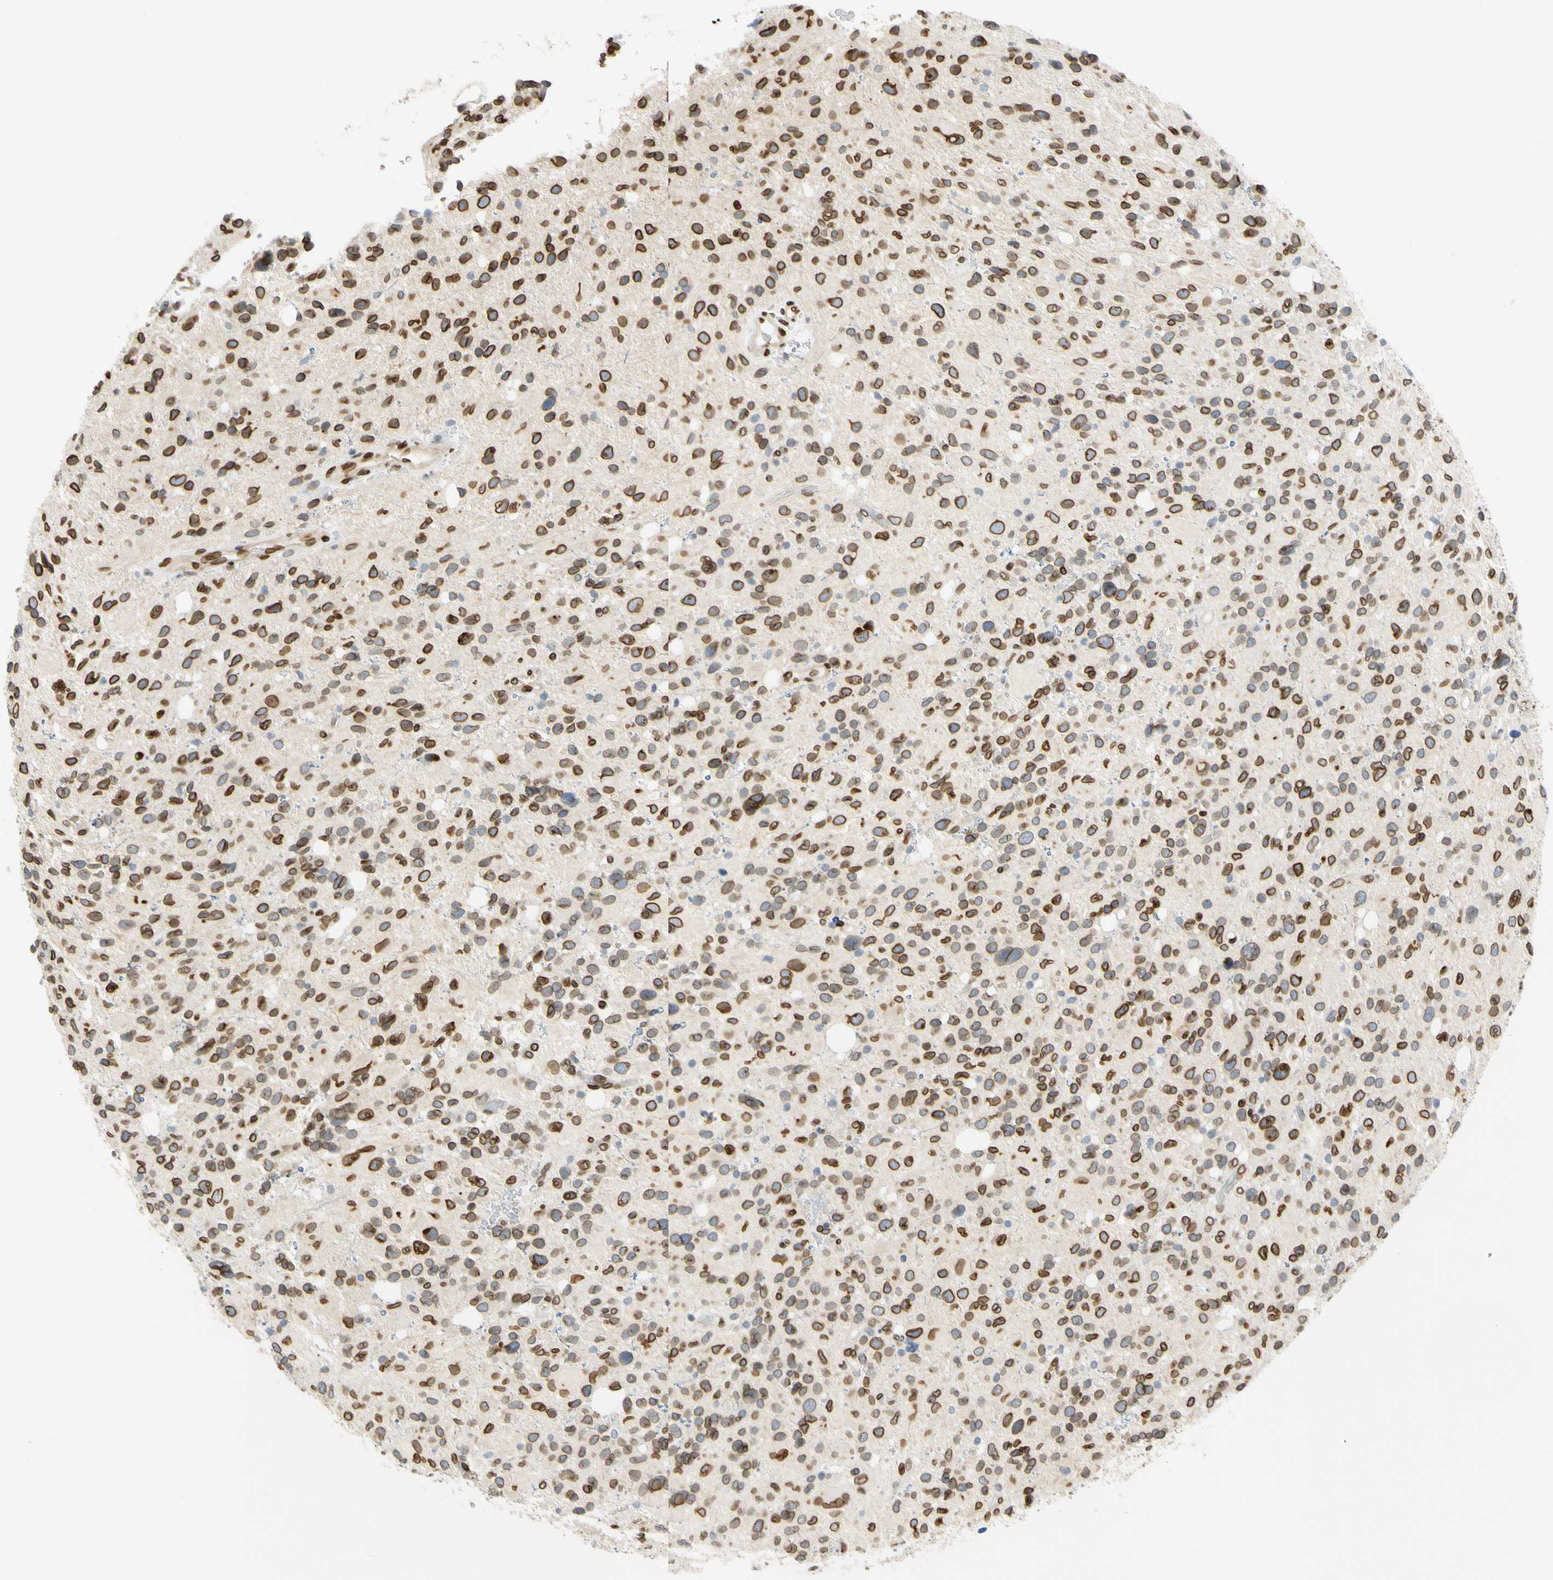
{"staining": {"intensity": "strong", "quantity": ">75%", "location": "cytoplasmic/membranous,nuclear"}, "tissue": "glioma", "cell_type": "Tumor cells", "image_type": "cancer", "snomed": [{"axis": "morphology", "description": "Glioma, malignant, High grade"}, {"axis": "topography", "description": "Brain"}], "caption": "Immunohistochemical staining of human high-grade glioma (malignant) shows high levels of strong cytoplasmic/membranous and nuclear protein expression in approximately >75% of tumor cells. Nuclei are stained in blue.", "gene": "SUN1", "patient": {"sex": "male", "age": 48}}